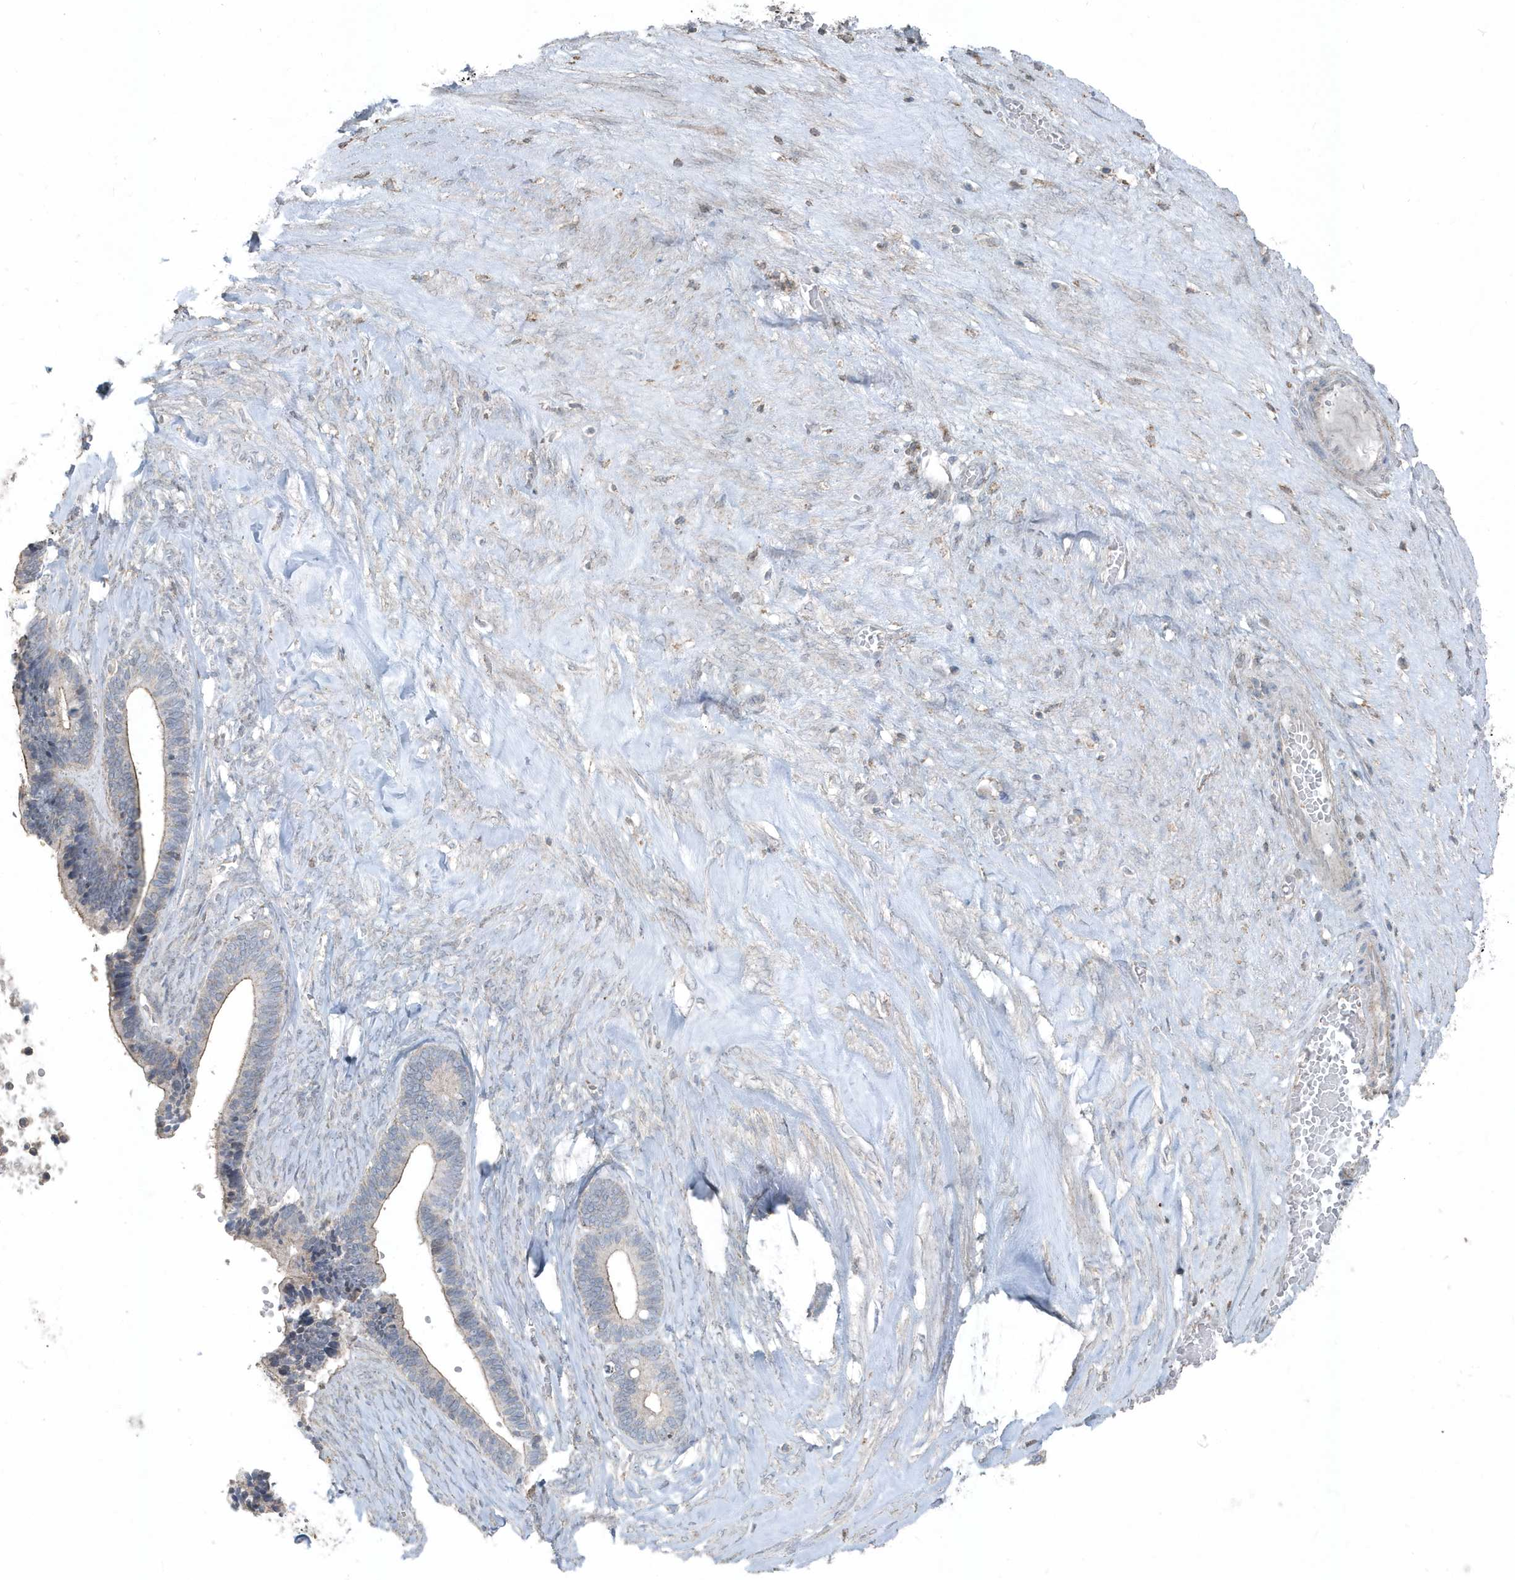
{"staining": {"intensity": "weak", "quantity": "<25%", "location": "cytoplasmic/membranous"}, "tissue": "ovarian cancer", "cell_type": "Tumor cells", "image_type": "cancer", "snomed": [{"axis": "morphology", "description": "Cystadenocarcinoma, serous, NOS"}, {"axis": "topography", "description": "Ovary"}], "caption": "This is an immunohistochemistry photomicrograph of serous cystadenocarcinoma (ovarian). There is no positivity in tumor cells.", "gene": "ACTC1", "patient": {"sex": "female", "age": 56}}